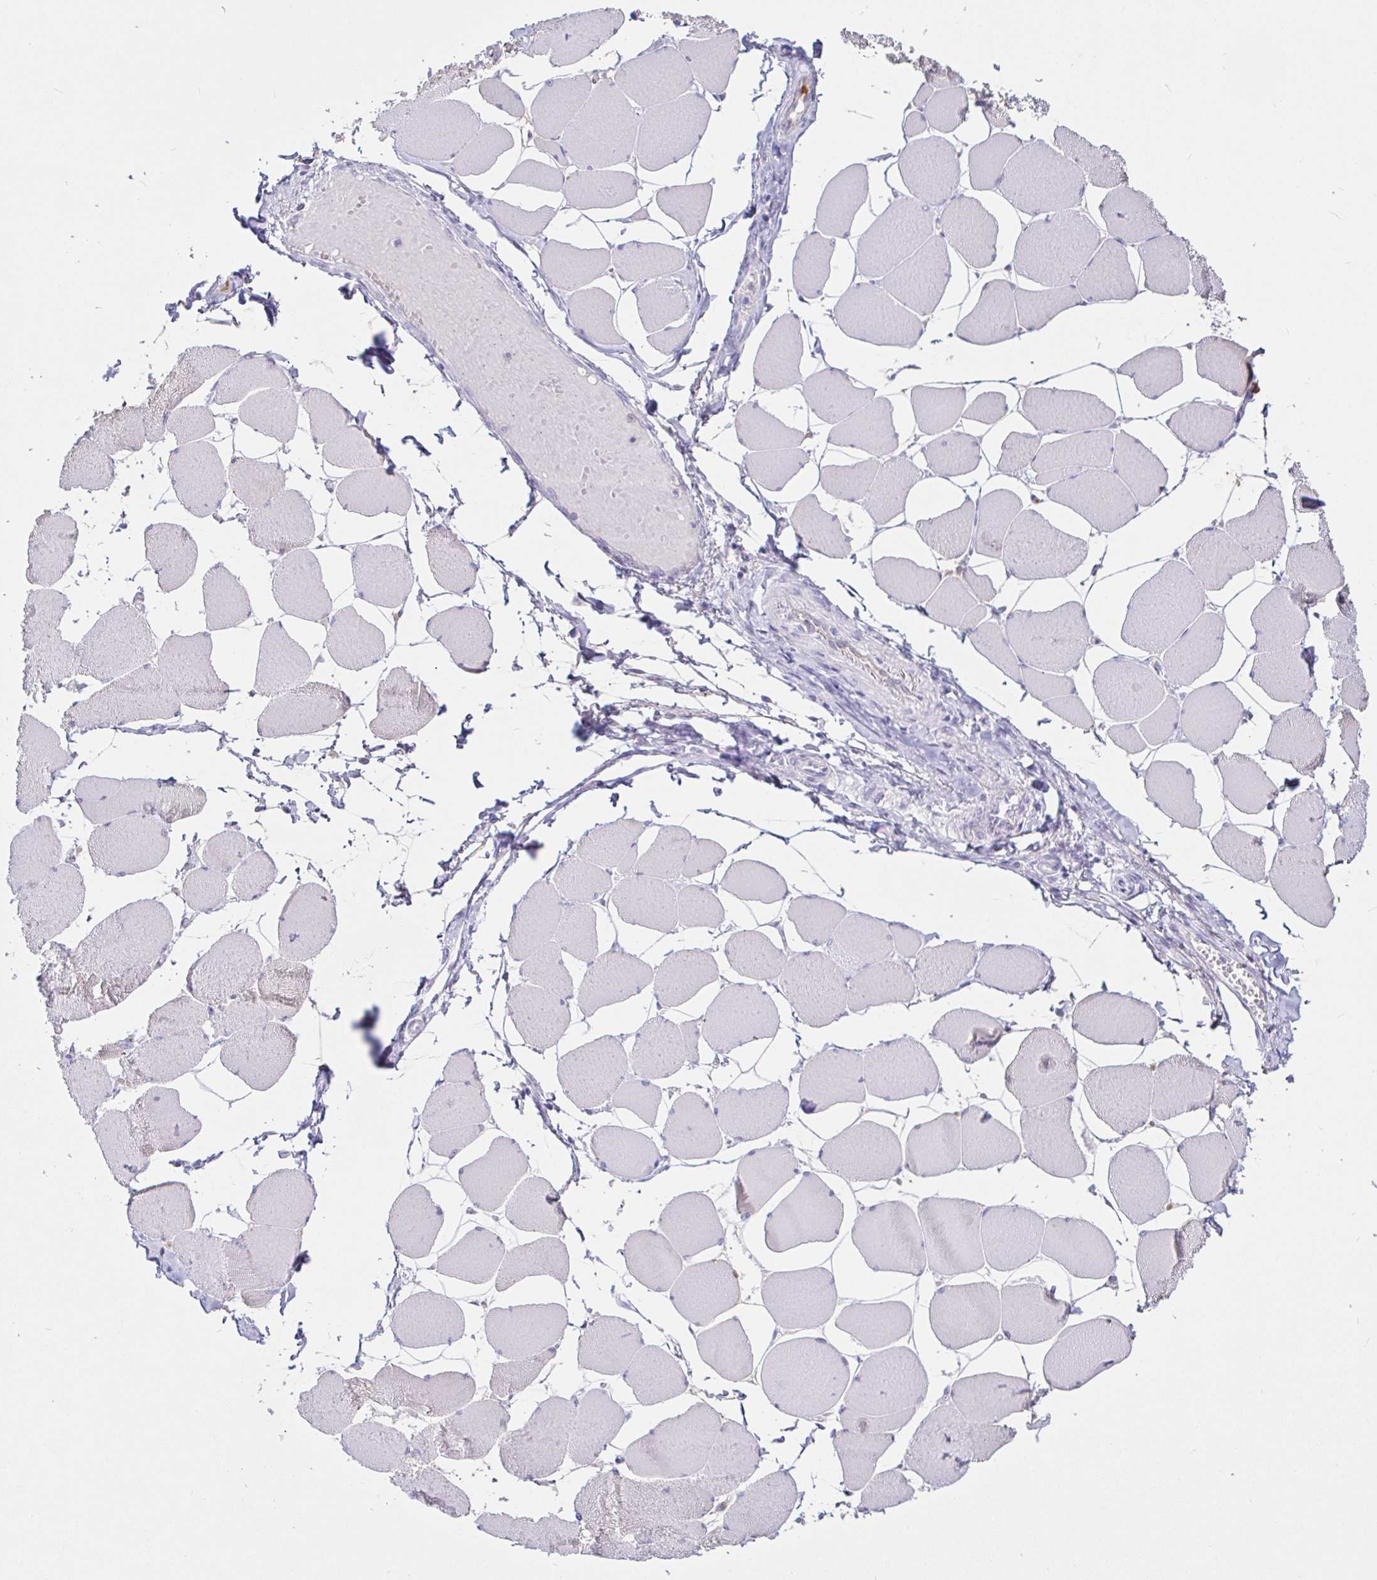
{"staining": {"intensity": "negative", "quantity": "none", "location": "none"}, "tissue": "skeletal muscle", "cell_type": "Myocytes", "image_type": "normal", "snomed": [{"axis": "morphology", "description": "Normal tissue, NOS"}, {"axis": "topography", "description": "Skeletal muscle"}], "caption": "Skeletal muscle stained for a protein using immunohistochemistry (IHC) demonstrates no expression myocytes.", "gene": "SAA2", "patient": {"sex": "female", "age": 75}}